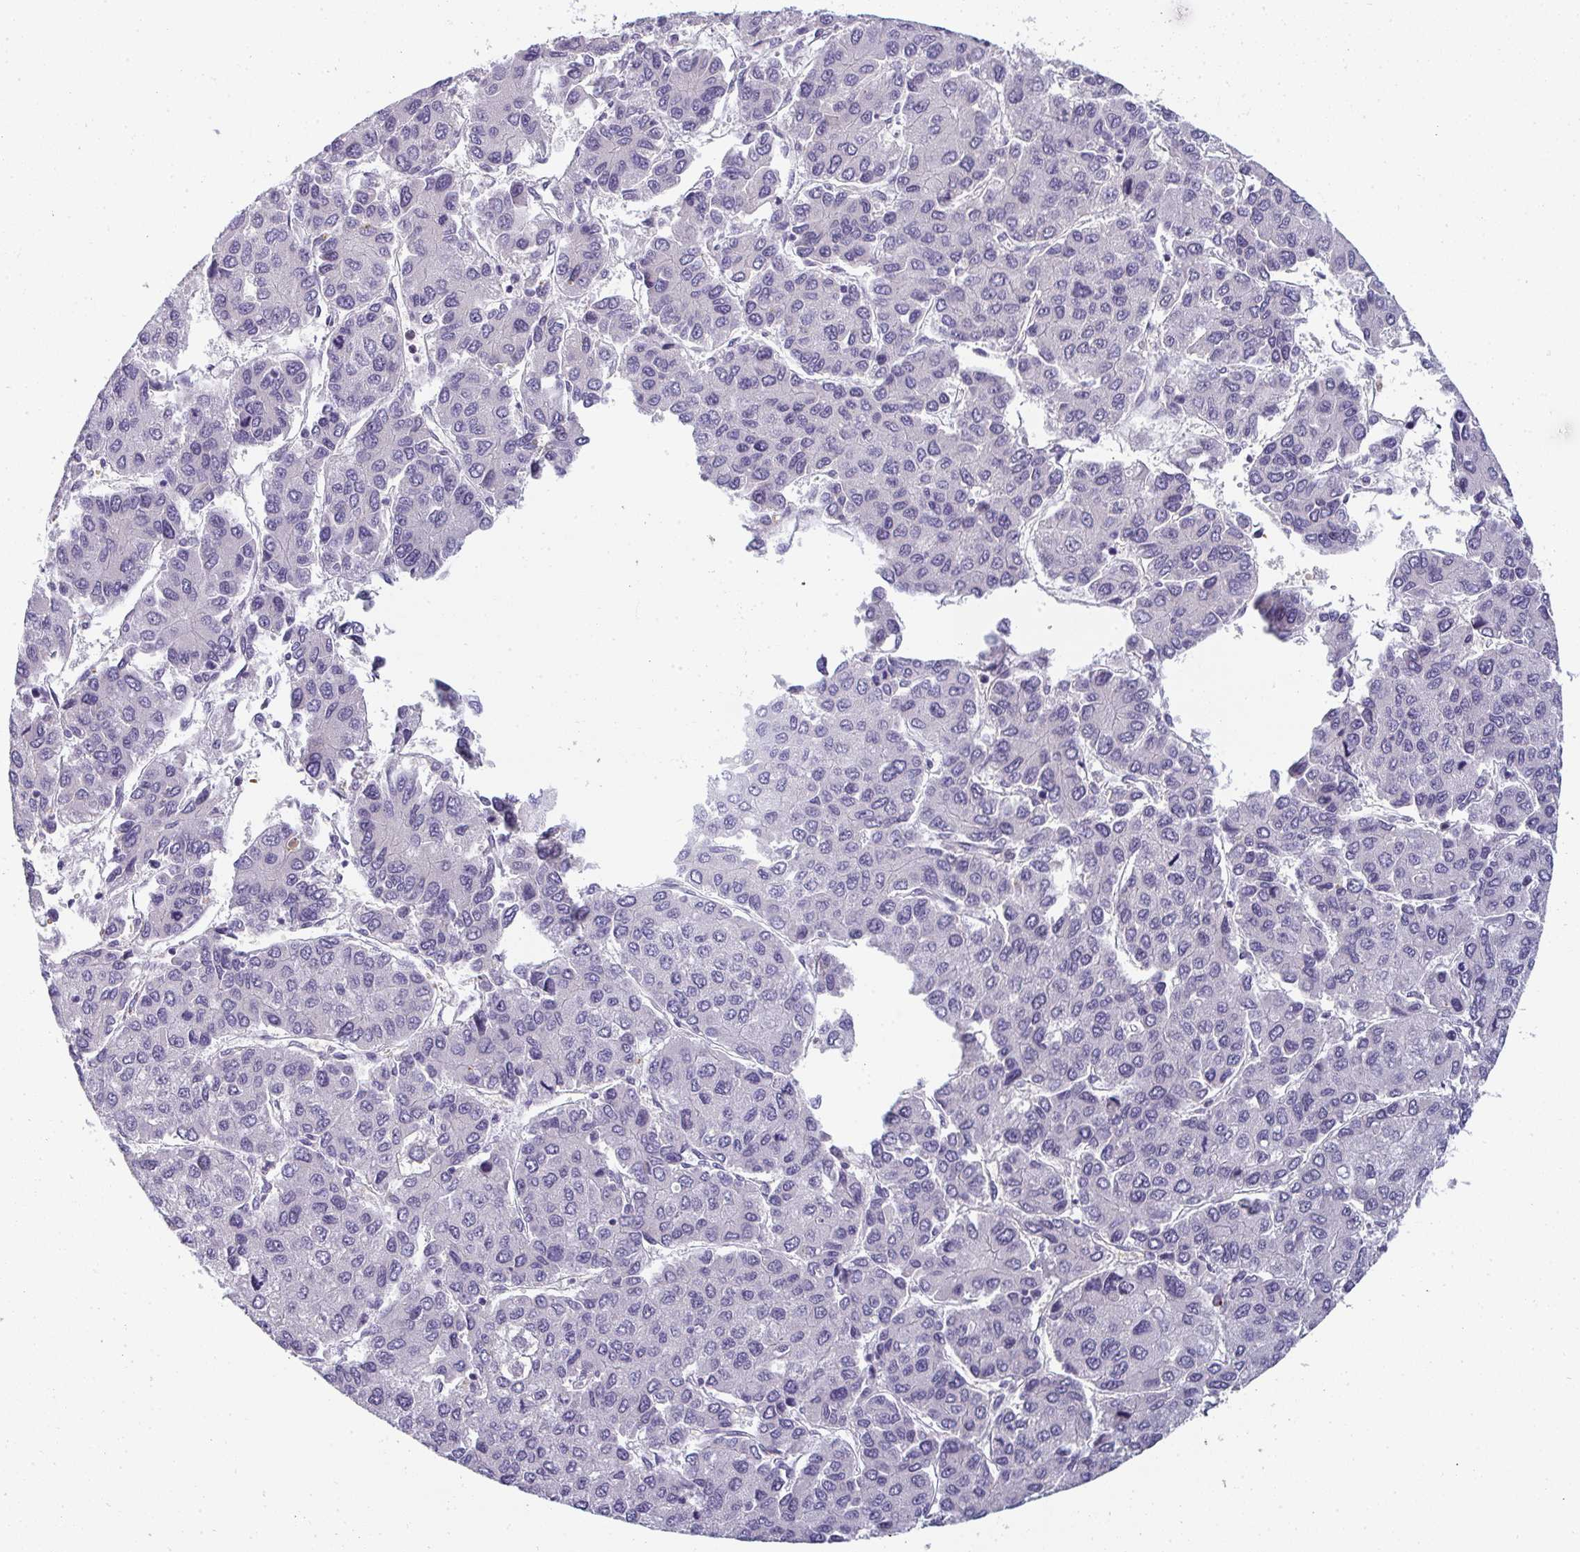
{"staining": {"intensity": "negative", "quantity": "none", "location": "none"}, "tissue": "liver cancer", "cell_type": "Tumor cells", "image_type": "cancer", "snomed": [{"axis": "morphology", "description": "Carcinoma, Hepatocellular, NOS"}, {"axis": "topography", "description": "Liver"}], "caption": "The histopathology image reveals no significant staining in tumor cells of liver cancer (hepatocellular carcinoma). Brightfield microscopy of IHC stained with DAB (3,3'-diaminobenzidine) (brown) and hematoxylin (blue), captured at high magnification.", "gene": "SHB", "patient": {"sex": "female", "age": 66}}